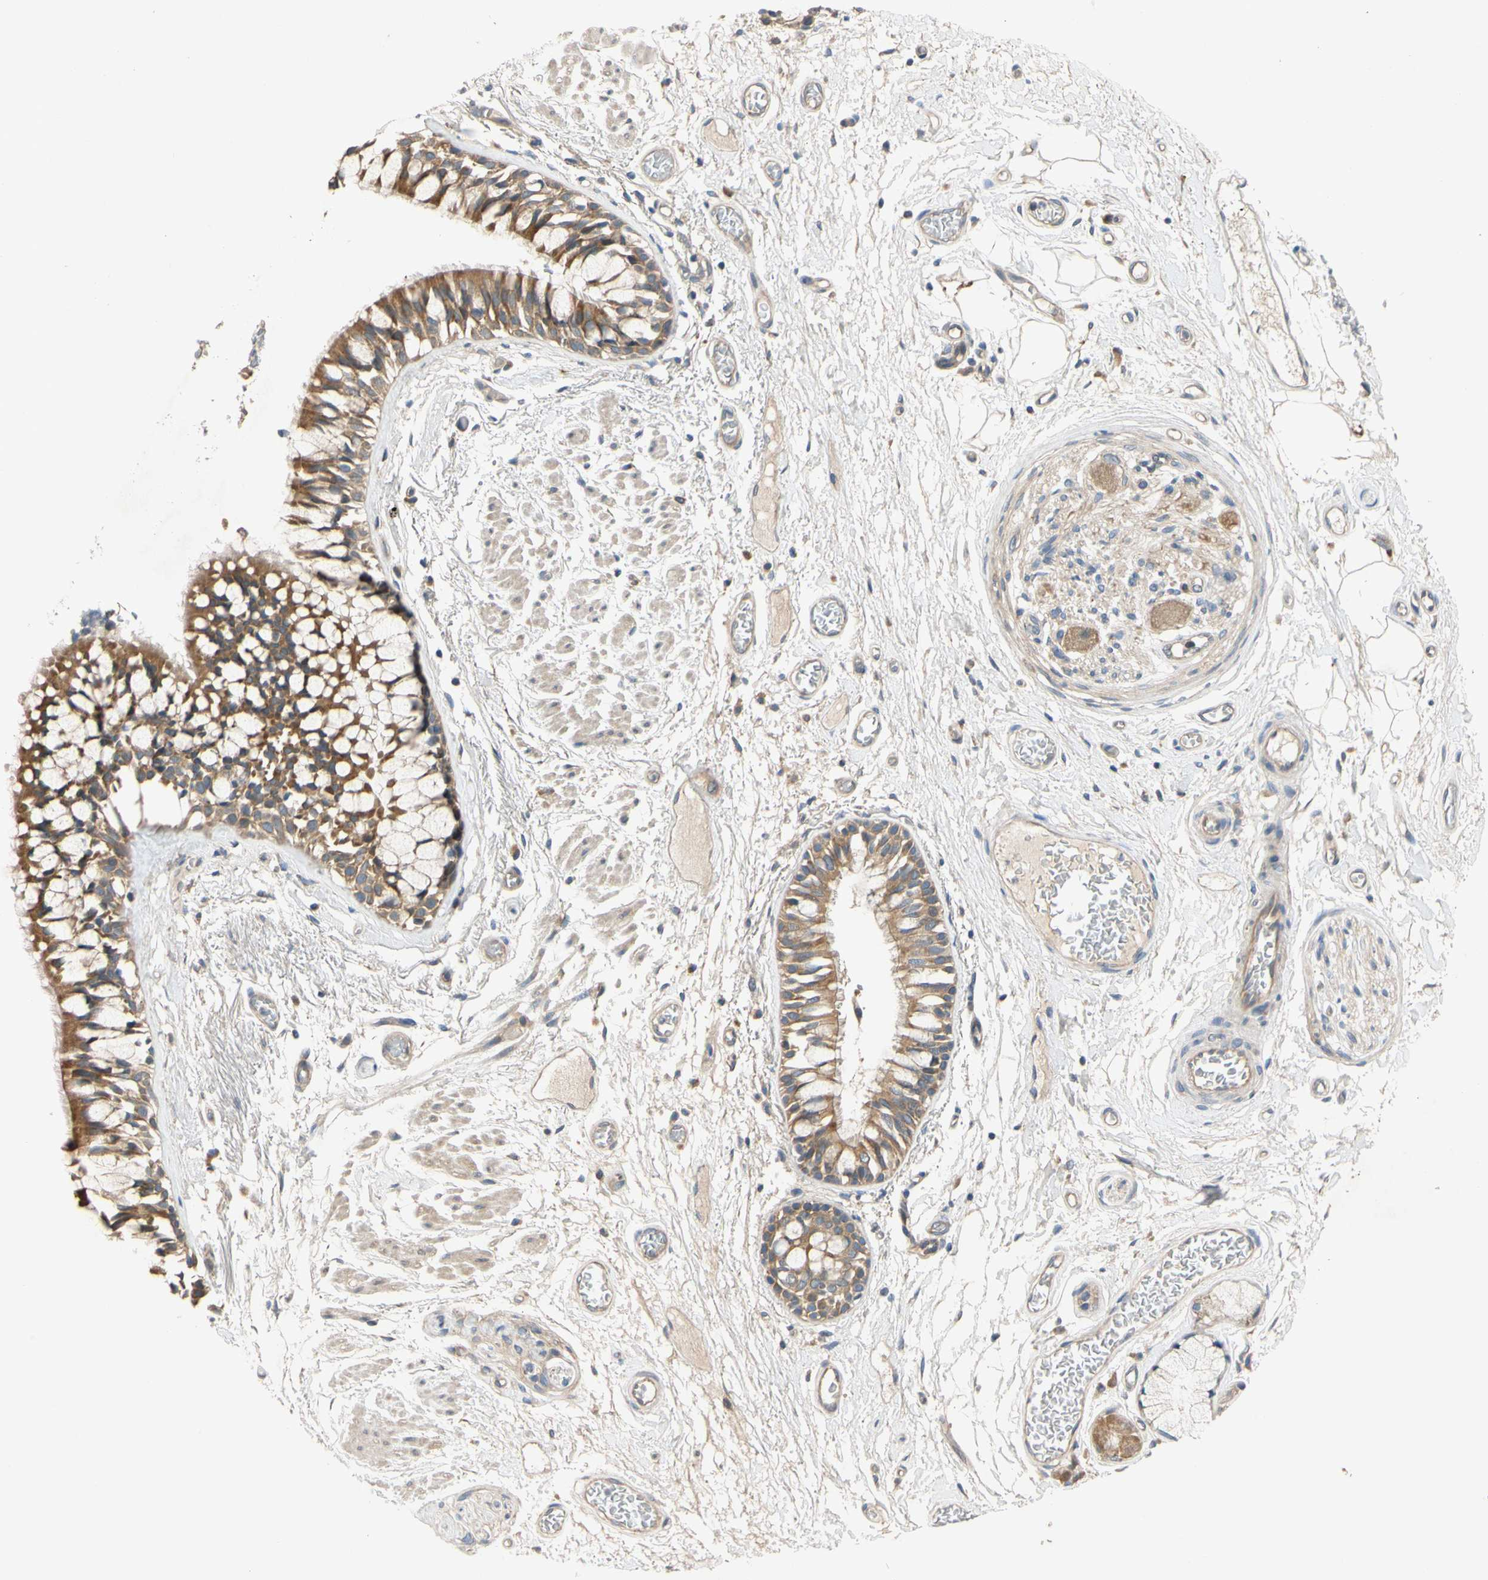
{"staining": {"intensity": "strong", "quantity": ">75%", "location": "cytoplasmic/membranous"}, "tissue": "bronchus", "cell_type": "Respiratory epithelial cells", "image_type": "normal", "snomed": [{"axis": "morphology", "description": "Normal tissue, NOS"}, {"axis": "topography", "description": "Bronchus"}], "caption": "A photomicrograph showing strong cytoplasmic/membranous staining in about >75% of respiratory epithelial cells in normal bronchus, as visualized by brown immunohistochemical staining.", "gene": "MBTPS2", "patient": {"sex": "male", "age": 66}}